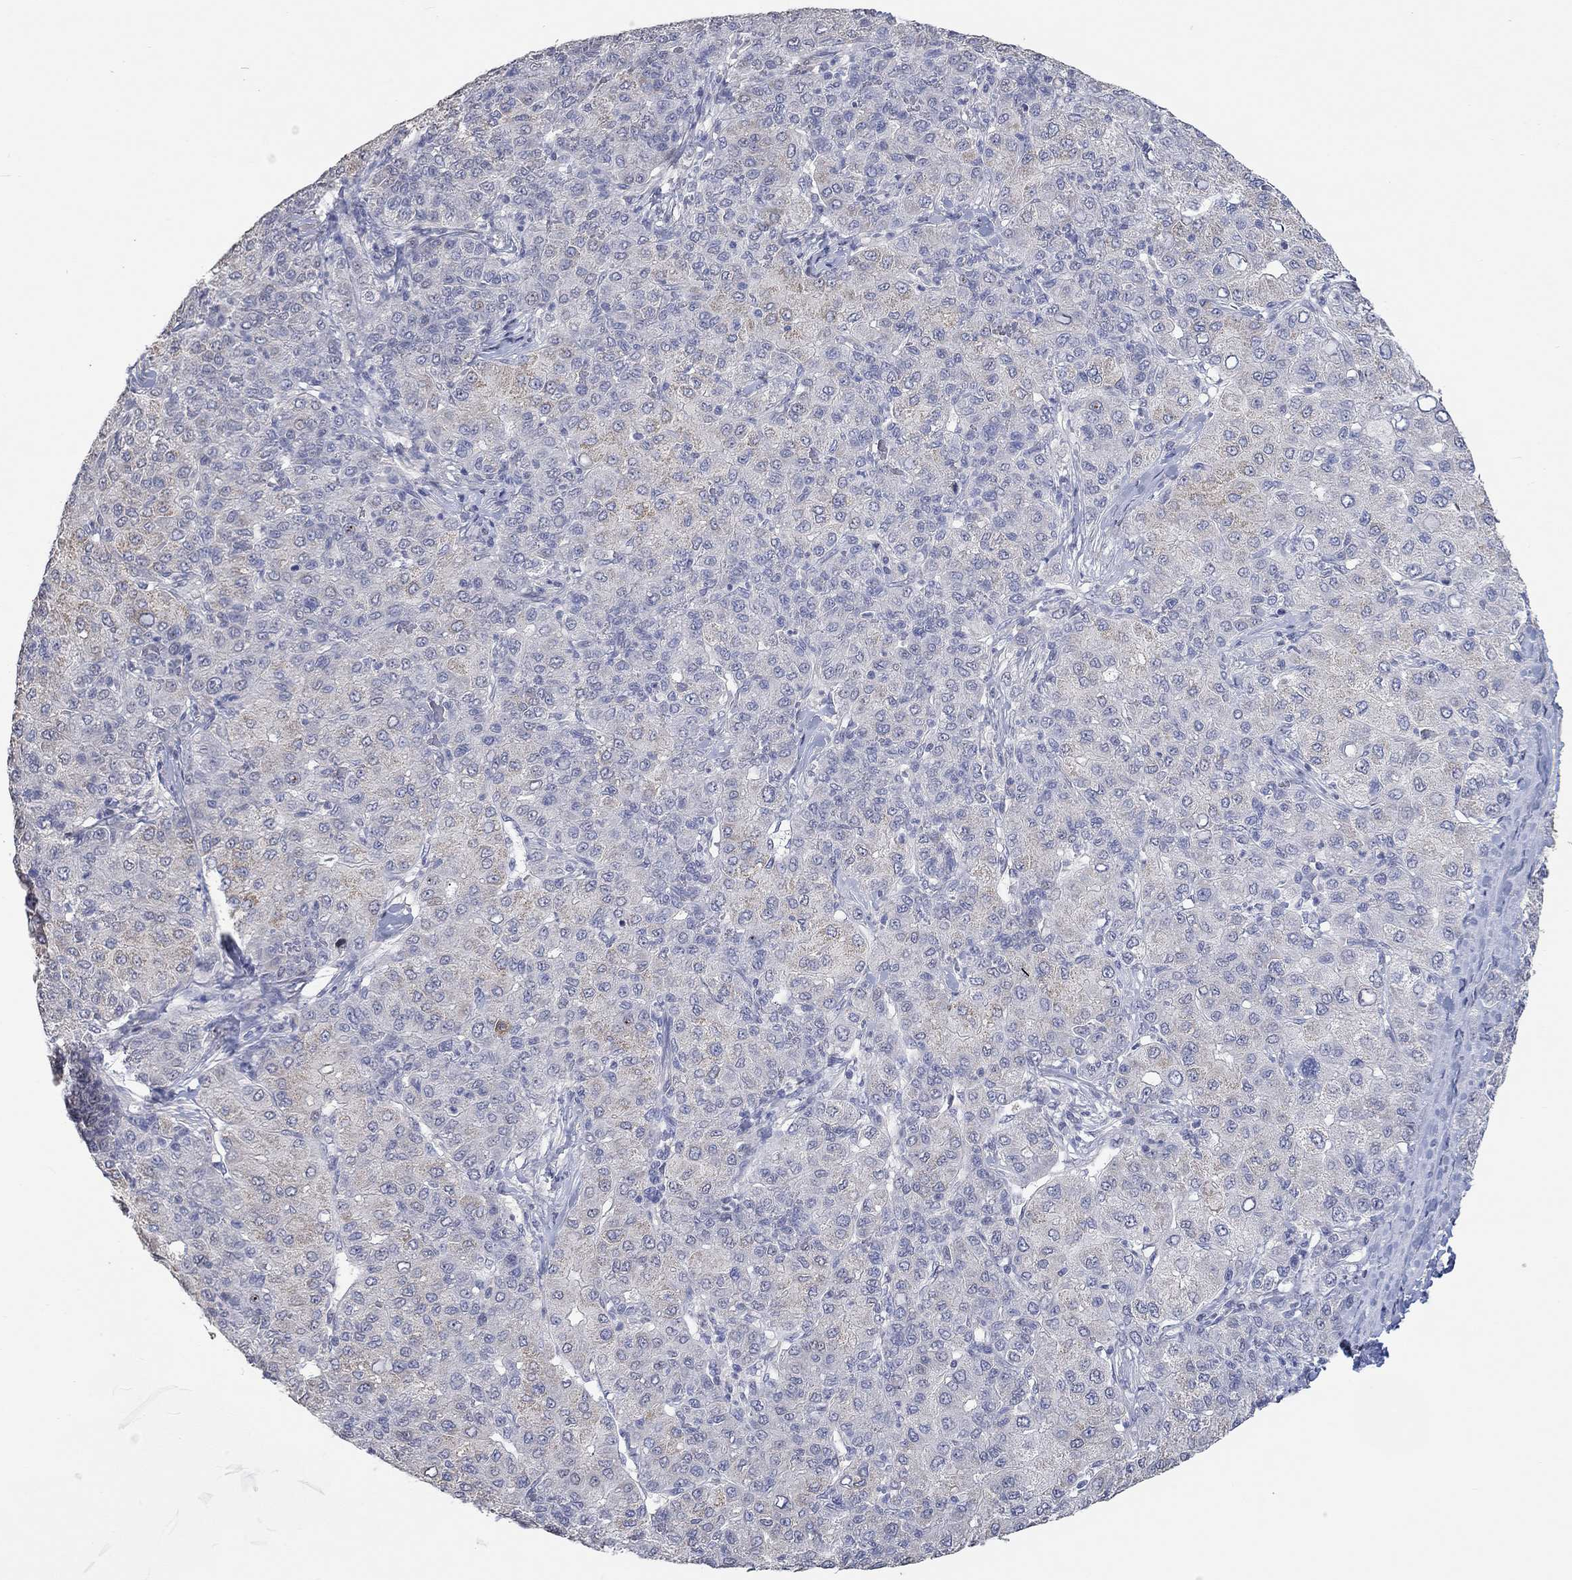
{"staining": {"intensity": "weak", "quantity": "<25%", "location": "cytoplasmic/membranous"}, "tissue": "liver cancer", "cell_type": "Tumor cells", "image_type": "cancer", "snomed": [{"axis": "morphology", "description": "Carcinoma, Hepatocellular, NOS"}, {"axis": "topography", "description": "Liver"}], "caption": "Immunohistochemical staining of hepatocellular carcinoma (liver) exhibits no significant positivity in tumor cells.", "gene": "PNMA5", "patient": {"sex": "male", "age": 65}}